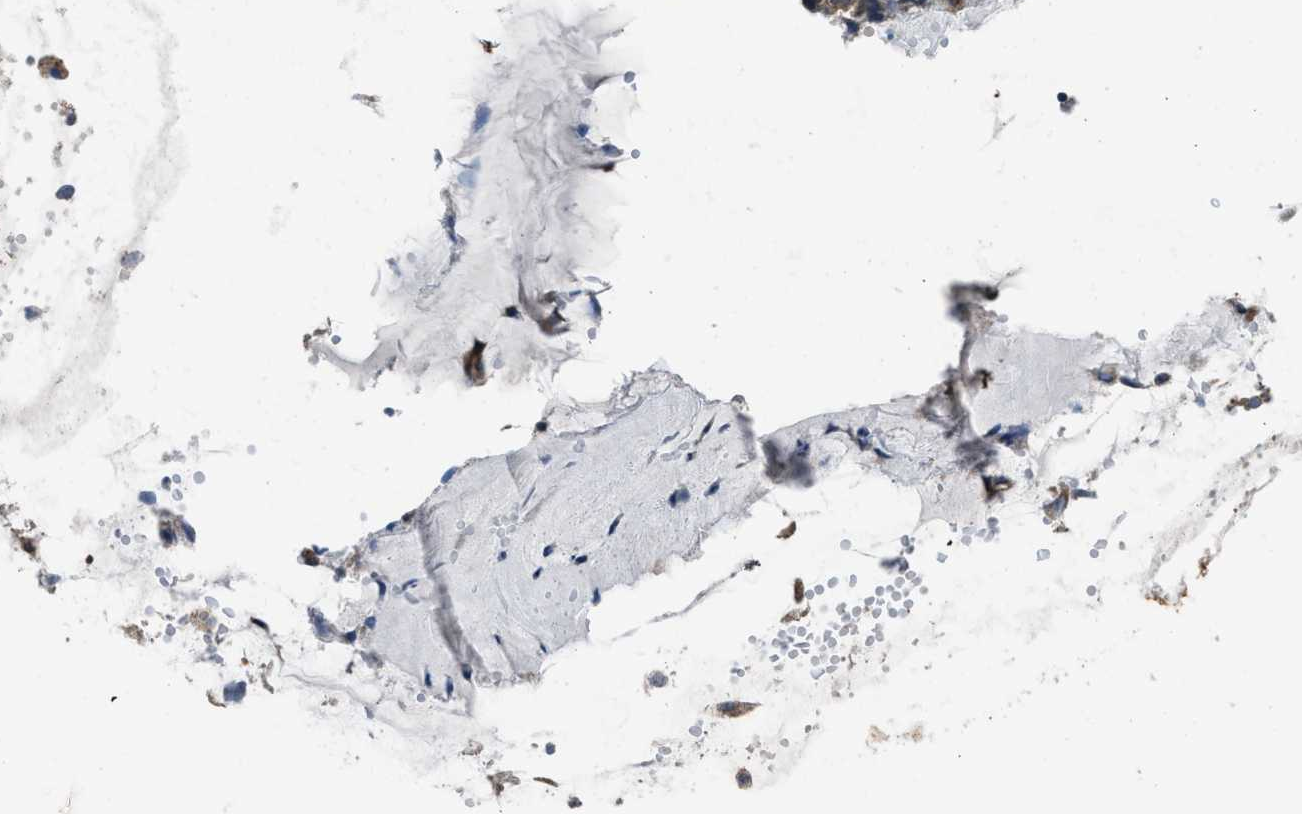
{"staining": {"intensity": "moderate", "quantity": ">75%", "location": "cytoplasmic/membranous"}, "tissue": "endometrial cancer", "cell_type": "Tumor cells", "image_type": "cancer", "snomed": [{"axis": "morphology", "description": "Adenocarcinoma, NOS"}, {"axis": "topography", "description": "Endometrium"}], "caption": "This micrograph reveals endometrial cancer (adenocarcinoma) stained with immunohistochemistry to label a protein in brown. The cytoplasmic/membranous of tumor cells show moderate positivity for the protein. Nuclei are counter-stained blue.", "gene": "ARL6", "patient": {"sex": "female", "age": 81}}